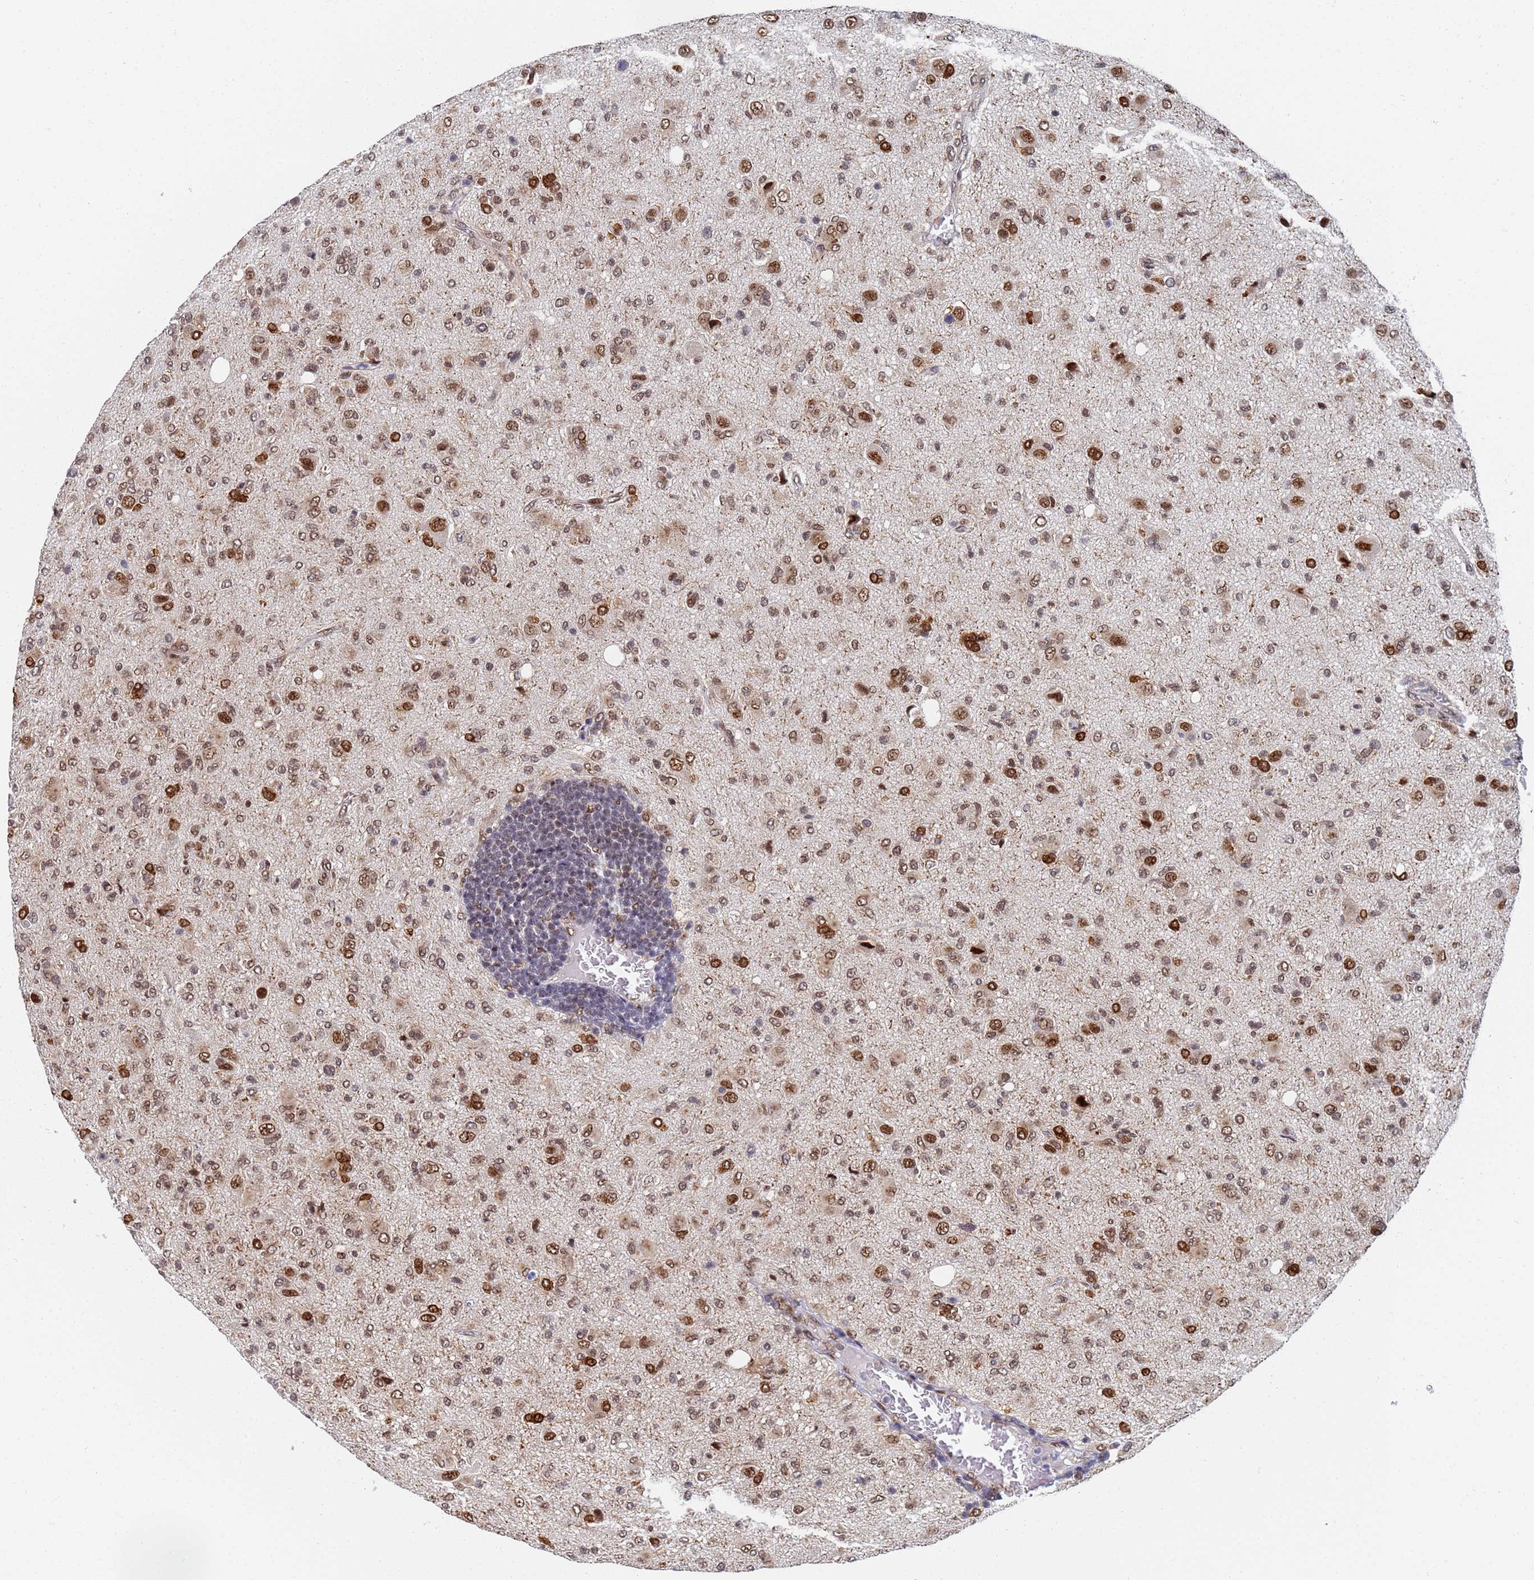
{"staining": {"intensity": "moderate", "quantity": ">75%", "location": "nuclear"}, "tissue": "glioma", "cell_type": "Tumor cells", "image_type": "cancer", "snomed": [{"axis": "morphology", "description": "Glioma, malignant, High grade"}, {"axis": "topography", "description": "Brain"}], "caption": "This histopathology image displays immunohistochemistry (IHC) staining of human malignant glioma (high-grade), with medium moderate nuclear positivity in about >75% of tumor cells.", "gene": "AP5Z1", "patient": {"sex": "female", "age": 57}}